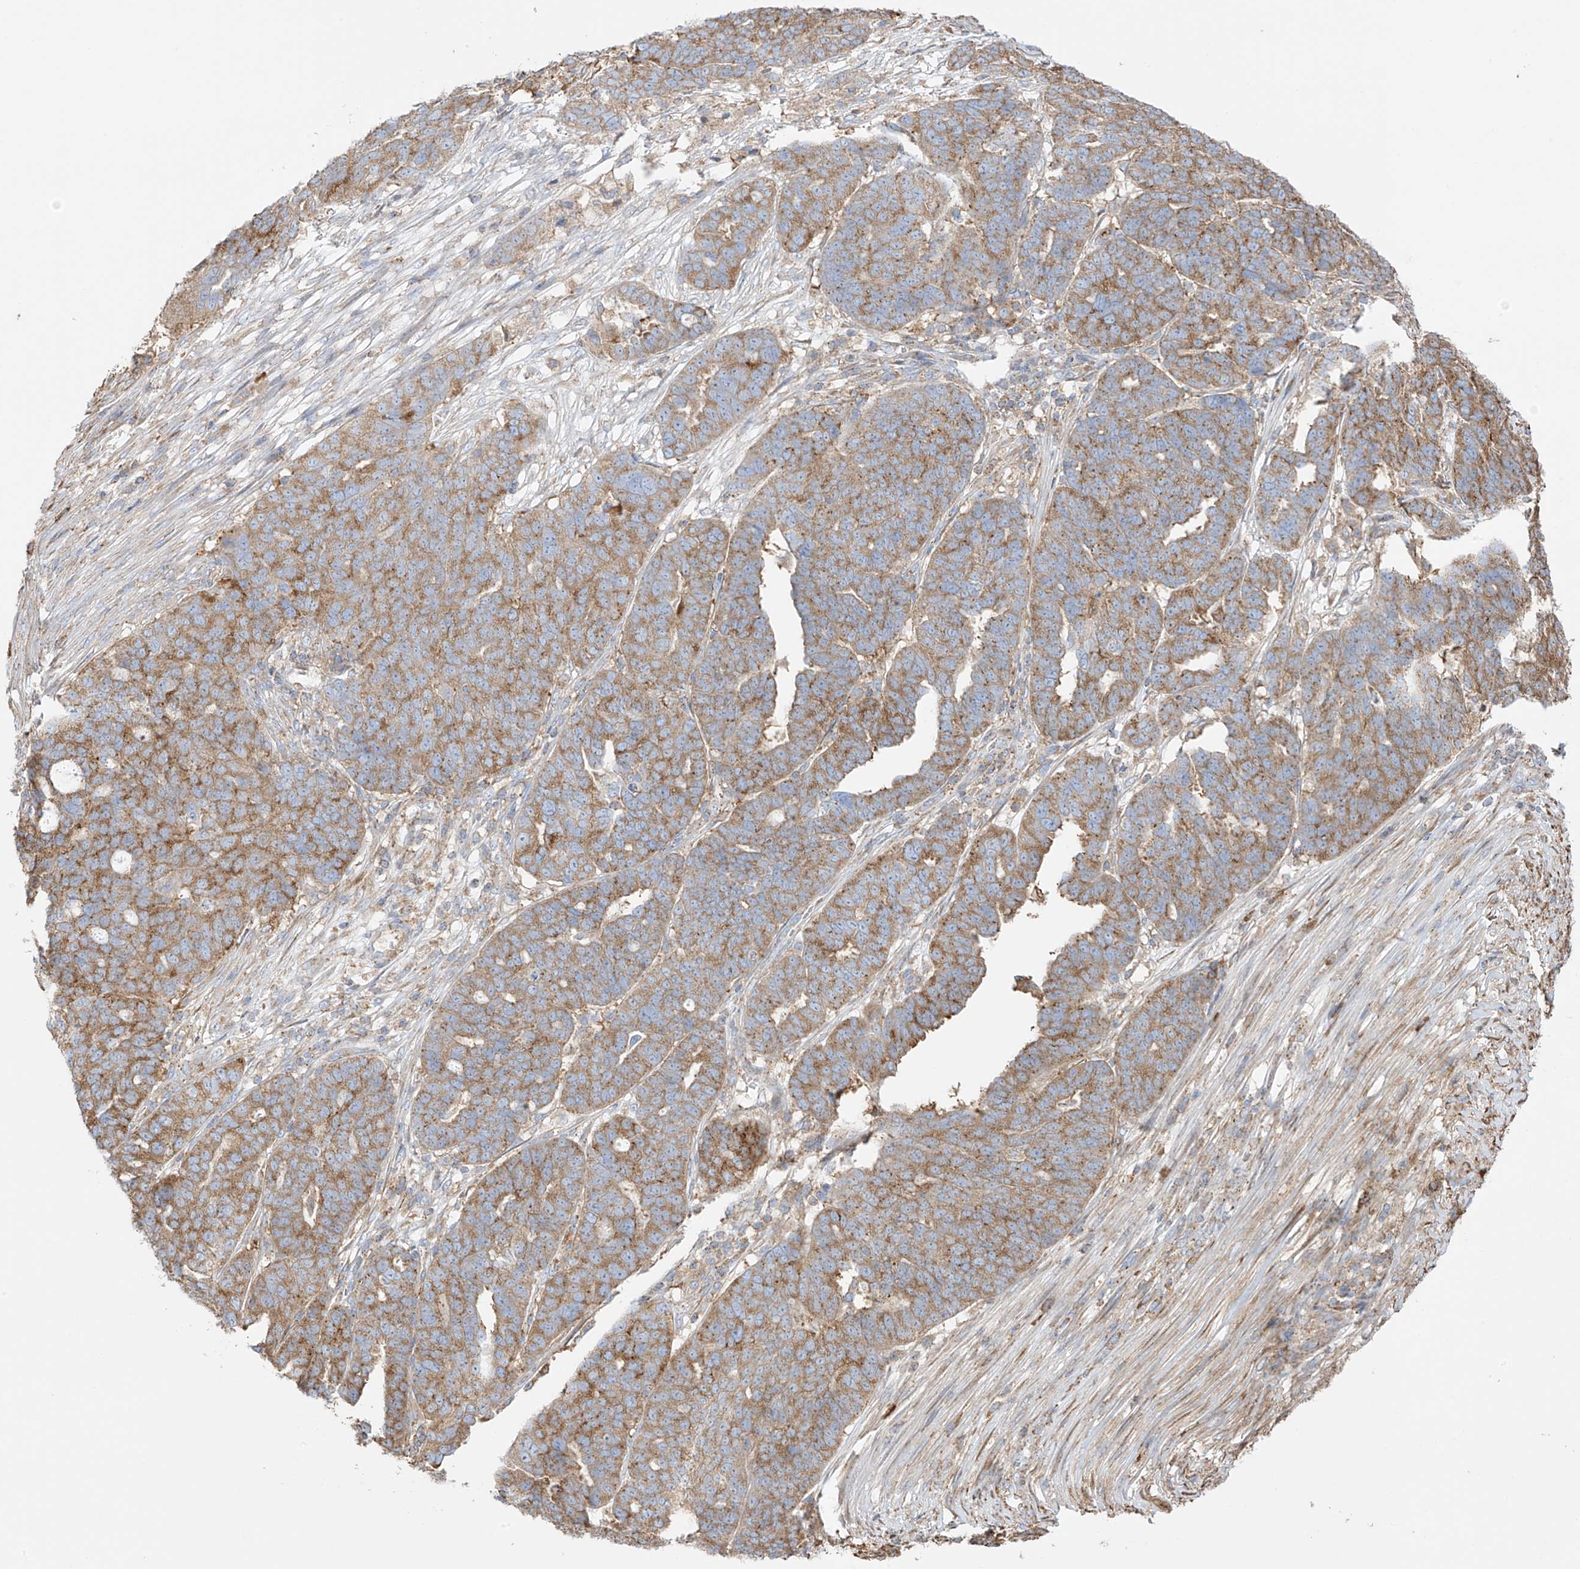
{"staining": {"intensity": "moderate", "quantity": ">75%", "location": "cytoplasmic/membranous"}, "tissue": "ovarian cancer", "cell_type": "Tumor cells", "image_type": "cancer", "snomed": [{"axis": "morphology", "description": "Cystadenocarcinoma, serous, NOS"}, {"axis": "topography", "description": "Ovary"}], "caption": "This histopathology image shows ovarian cancer stained with immunohistochemistry to label a protein in brown. The cytoplasmic/membranous of tumor cells show moderate positivity for the protein. Nuclei are counter-stained blue.", "gene": "XKR3", "patient": {"sex": "female", "age": 59}}